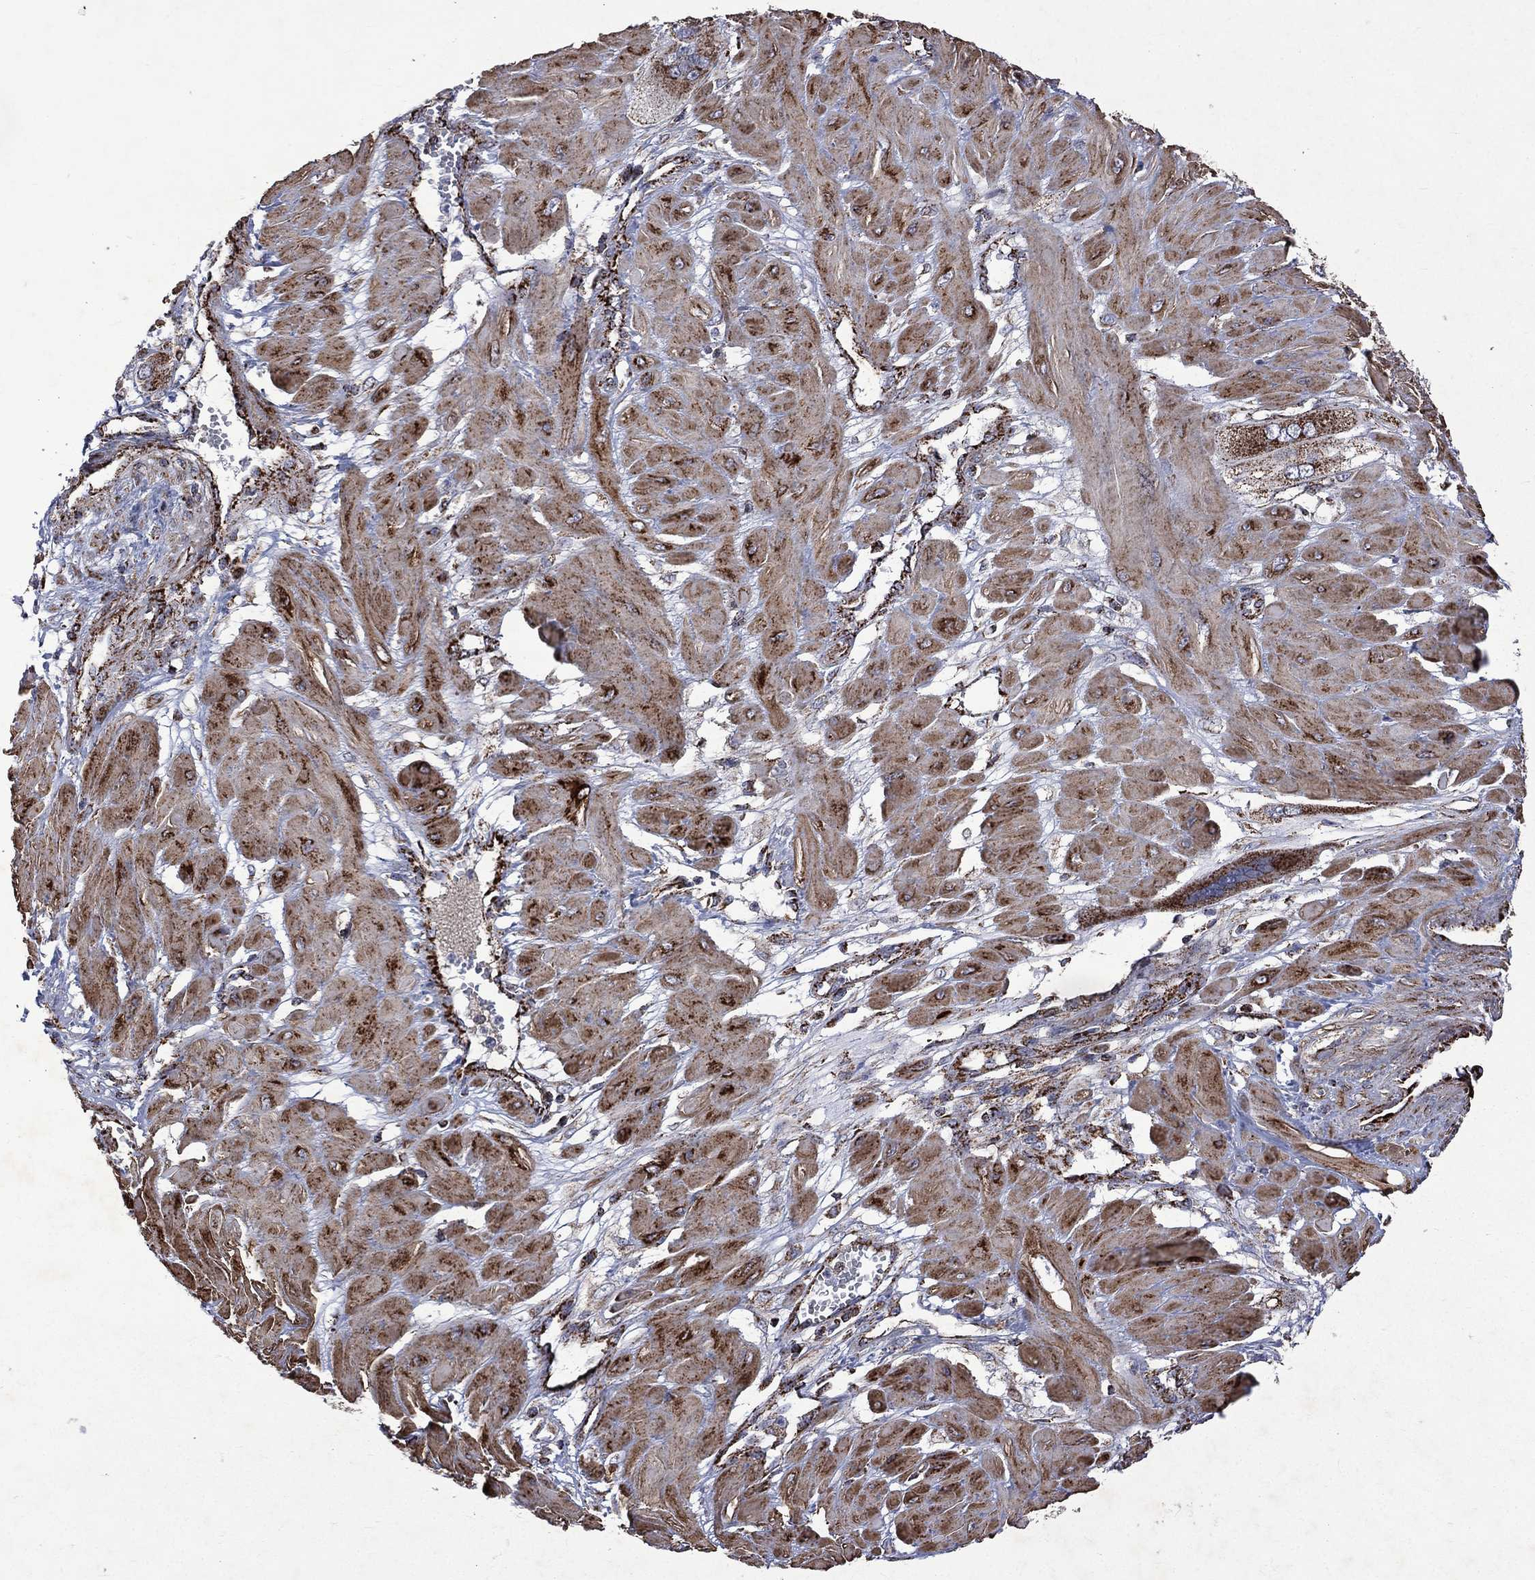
{"staining": {"intensity": "moderate", "quantity": ">75%", "location": "cytoplasmic/membranous"}, "tissue": "cervical cancer", "cell_type": "Tumor cells", "image_type": "cancer", "snomed": [{"axis": "morphology", "description": "Squamous cell carcinoma, NOS"}, {"axis": "topography", "description": "Cervix"}], "caption": "Cervical cancer (squamous cell carcinoma) was stained to show a protein in brown. There is medium levels of moderate cytoplasmic/membranous expression in approximately >75% of tumor cells.", "gene": "GOT2", "patient": {"sex": "female", "age": 34}}